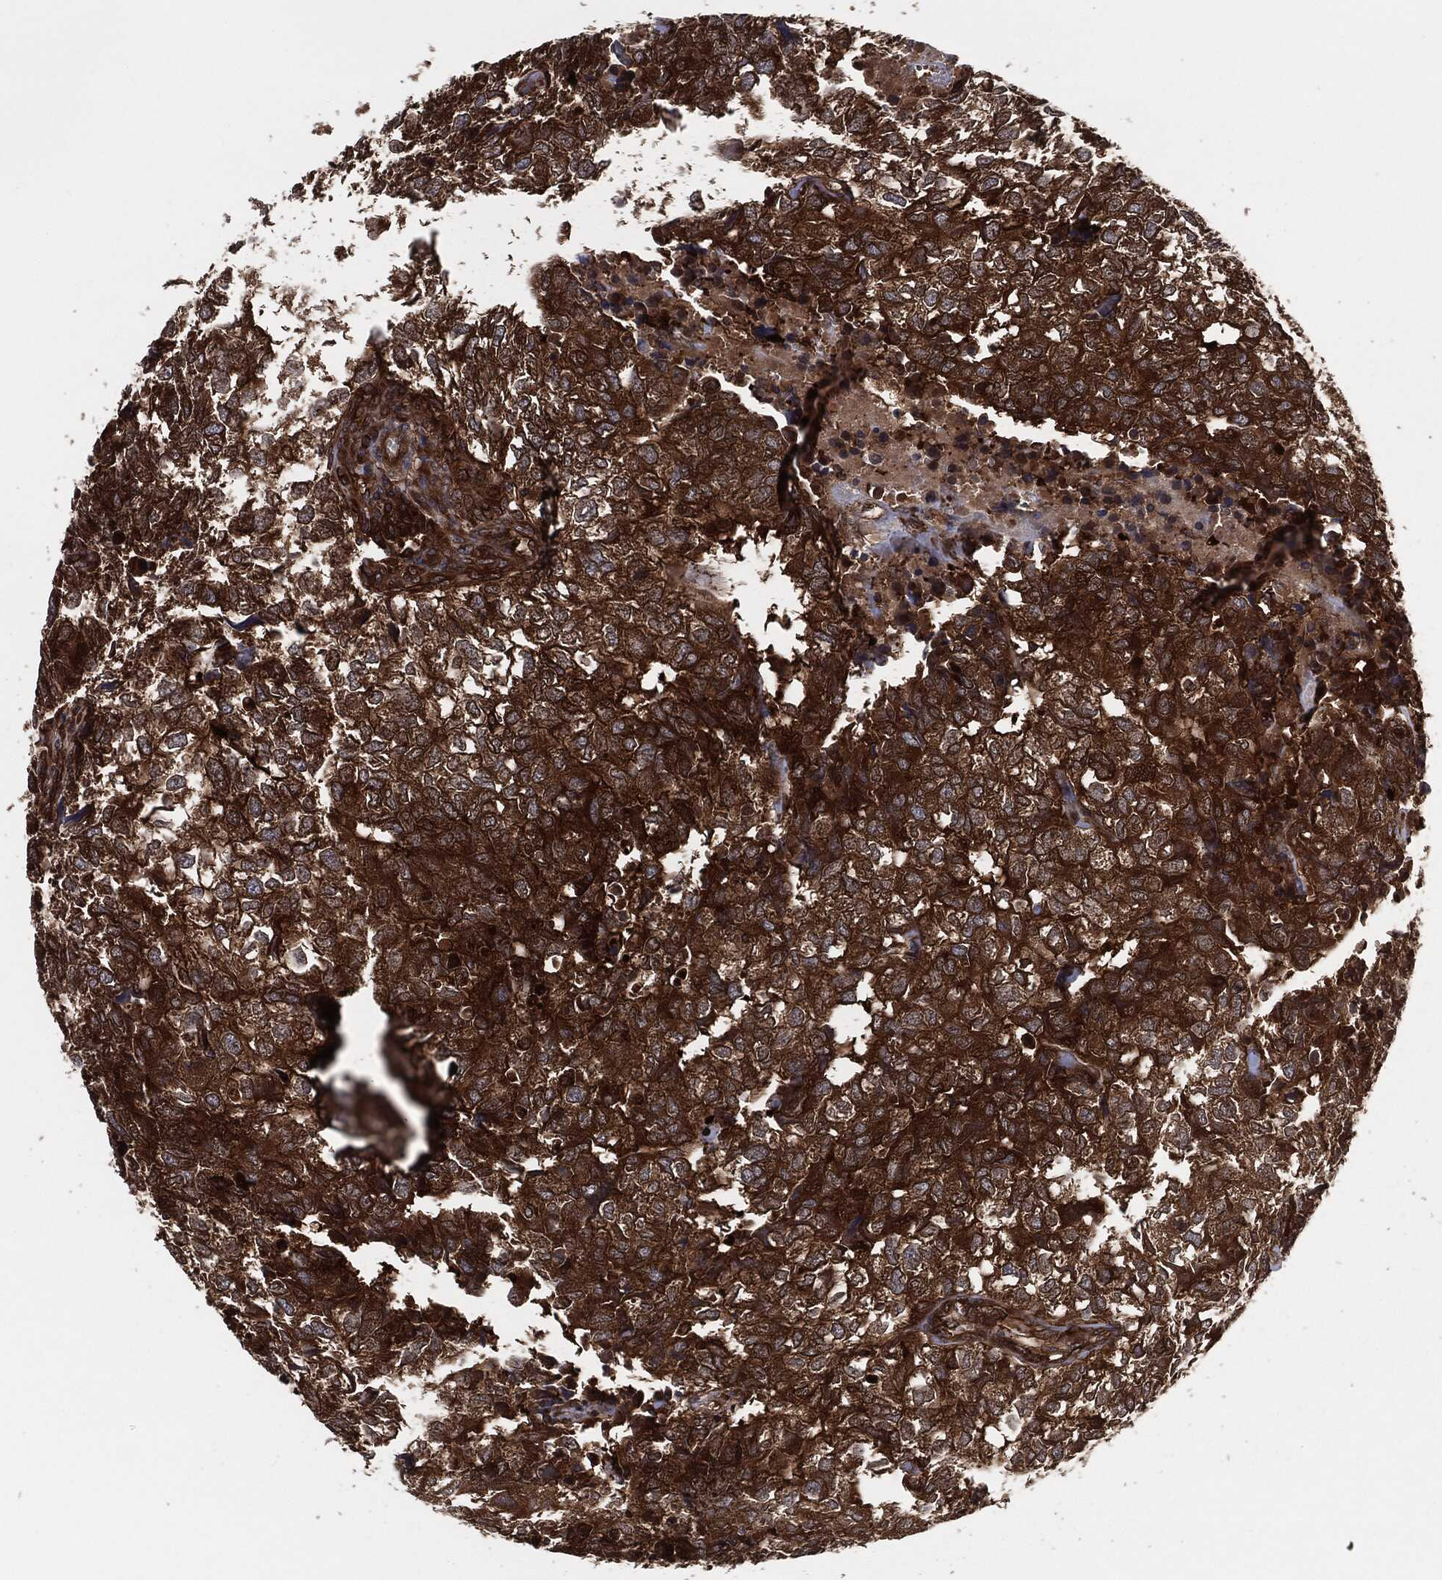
{"staining": {"intensity": "strong", "quantity": ">75%", "location": "cytoplasmic/membranous"}, "tissue": "breast cancer", "cell_type": "Tumor cells", "image_type": "cancer", "snomed": [{"axis": "morphology", "description": "Duct carcinoma"}, {"axis": "topography", "description": "Breast"}], "caption": "A high amount of strong cytoplasmic/membranous expression is appreciated in approximately >75% of tumor cells in breast cancer tissue.", "gene": "XPNPEP1", "patient": {"sex": "female", "age": 30}}